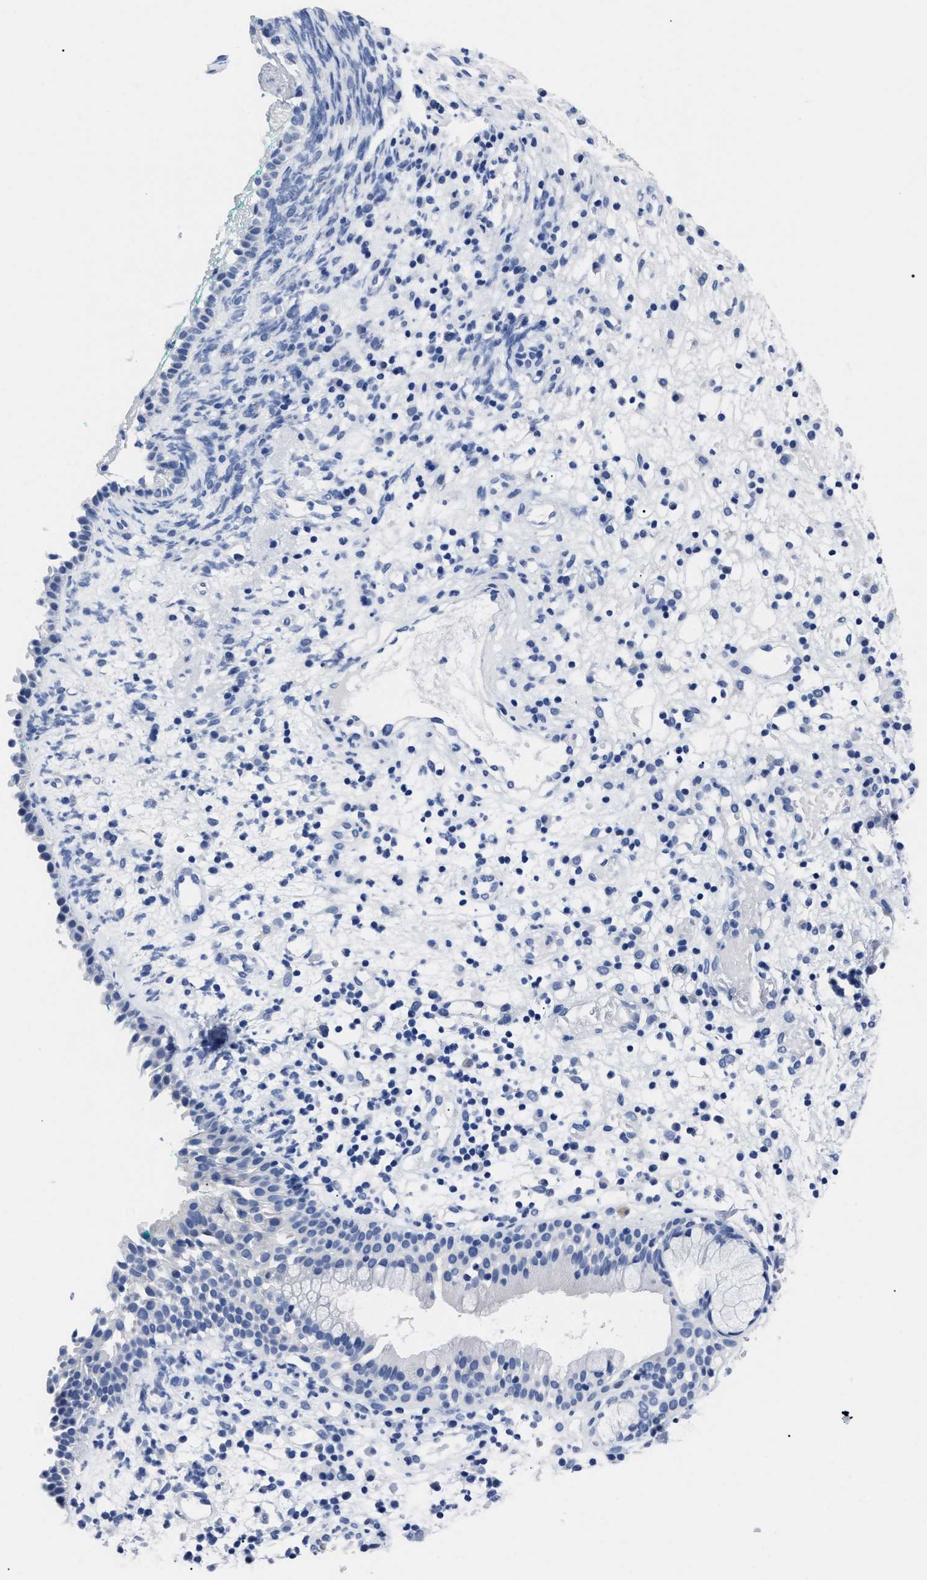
{"staining": {"intensity": "negative", "quantity": "none", "location": "none"}, "tissue": "nasopharynx", "cell_type": "Respiratory epithelial cells", "image_type": "normal", "snomed": [{"axis": "morphology", "description": "Normal tissue, NOS"}, {"axis": "morphology", "description": "Basal cell carcinoma"}, {"axis": "topography", "description": "Cartilage tissue"}, {"axis": "topography", "description": "Nasopharynx"}, {"axis": "topography", "description": "Oral tissue"}], "caption": "The photomicrograph reveals no significant positivity in respiratory epithelial cells of nasopharynx.", "gene": "ALPG", "patient": {"sex": "female", "age": 77}}